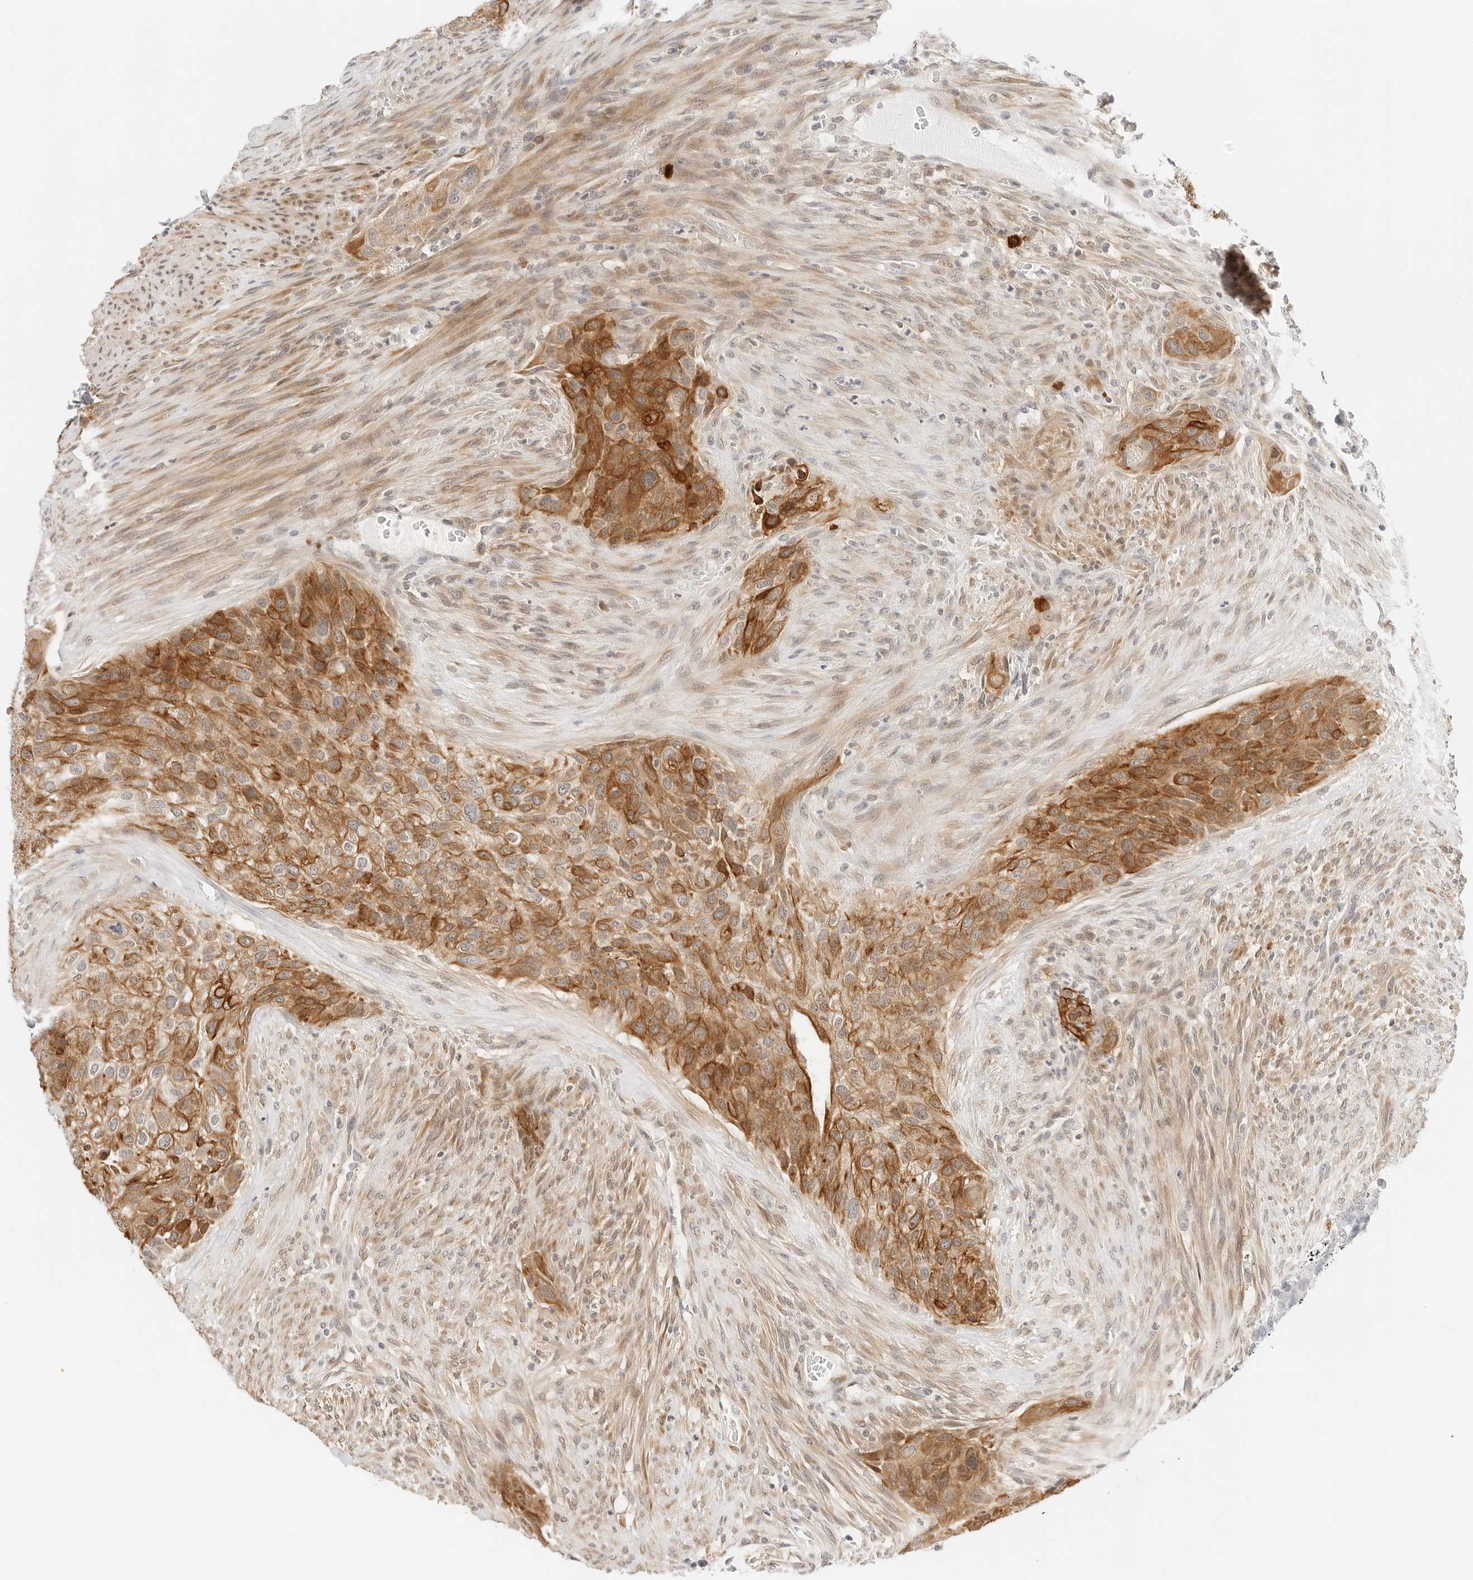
{"staining": {"intensity": "moderate", "quantity": ">75%", "location": "cytoplasmic/membranous"}, "tissue": "urothelial cancer", "cell_type": "Tumor cells", "image_type": "cancer", "snomed": [{"axis": "morphology", "description": "Urothelial carcinoma, High grade"}, {"axis": "topography", "description": "Urinary bladder"}], "caption": "Immunohistochemistry histopathology image of high-grade urothelial carcinoma stained for a protein (brown), which shows medium levels of moderate cytoplasmic/membranous staining in approximately >75% of tumor cells.", "gene": "TEKT2", "patient": {"sex": "male", "age": 35}}